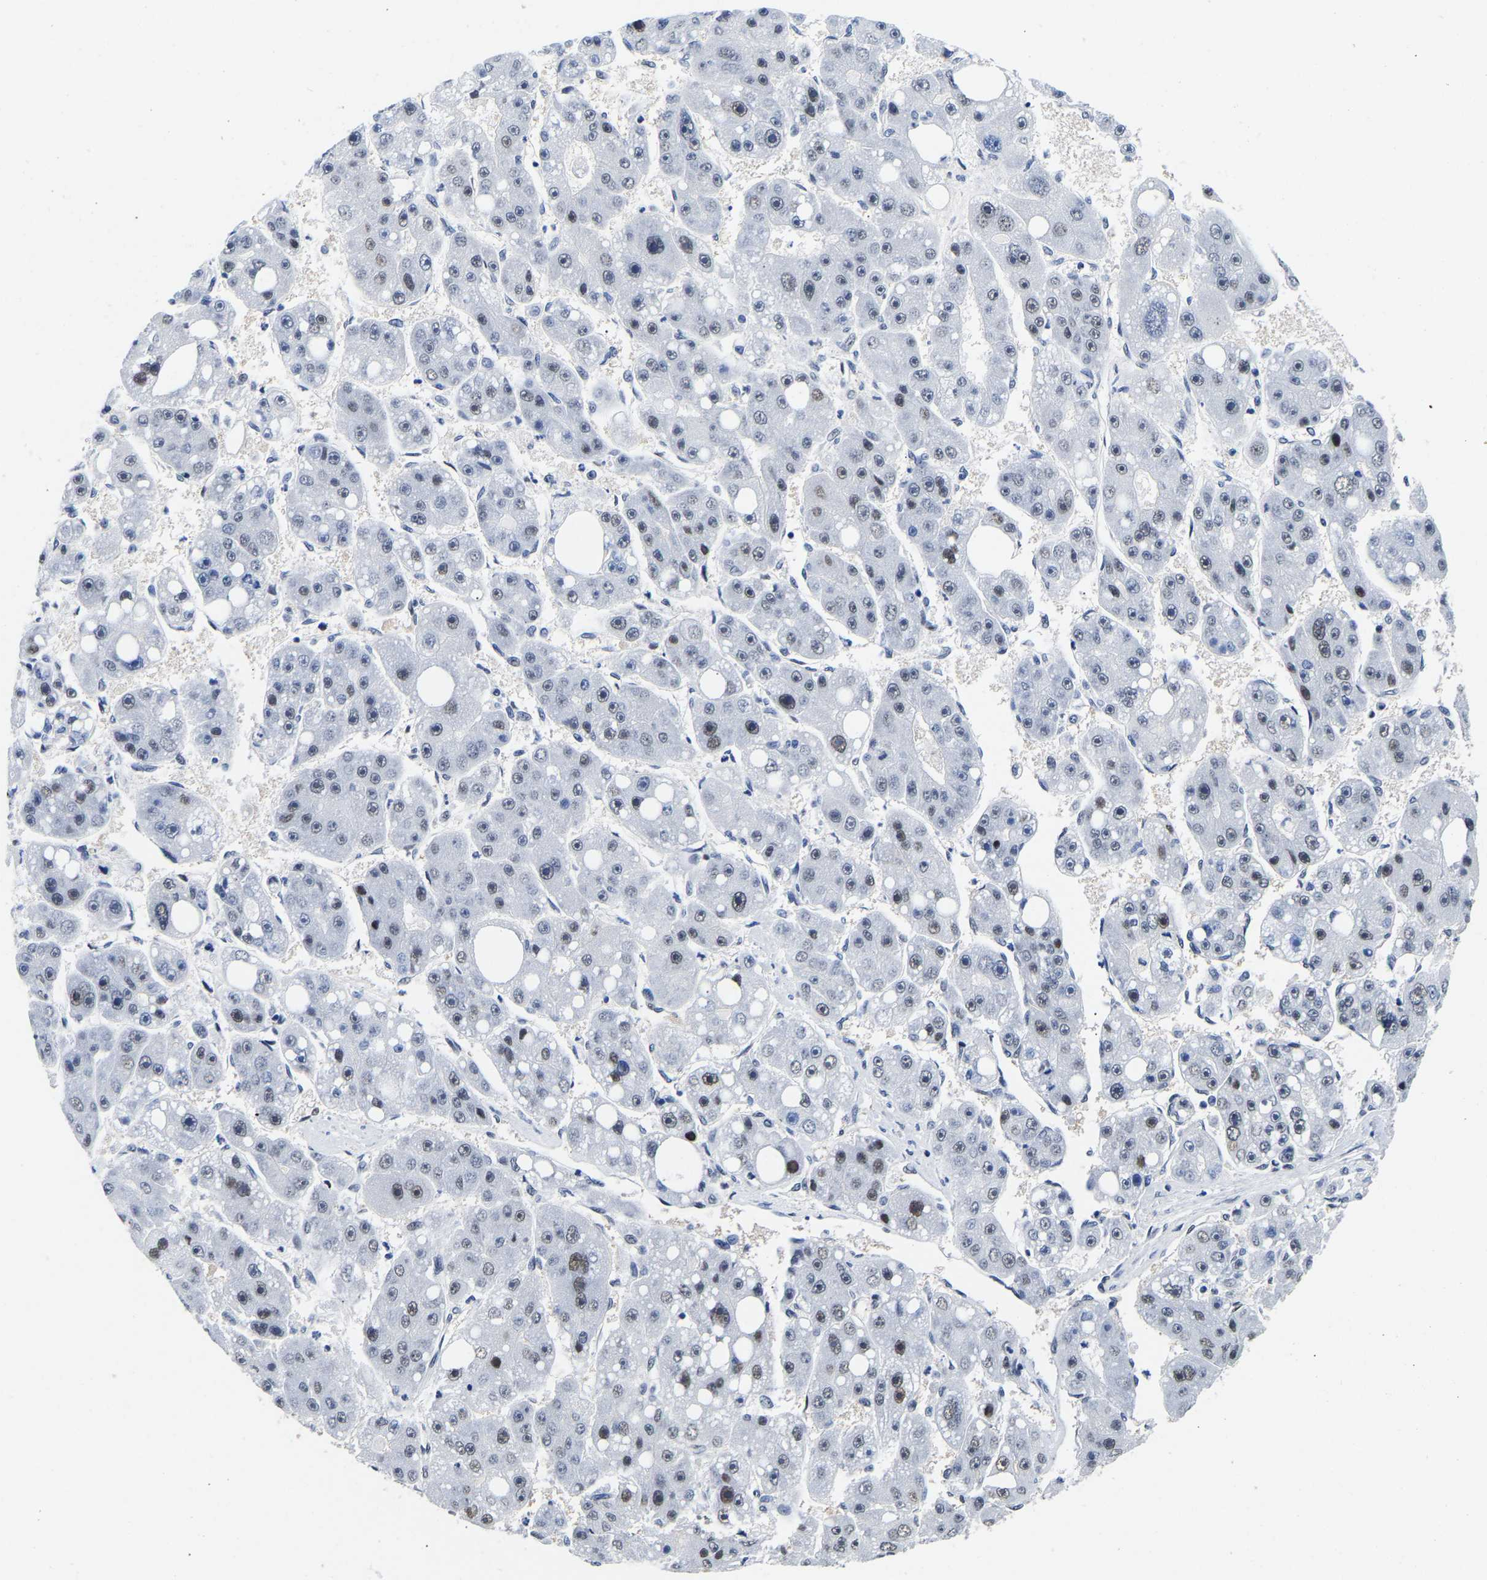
{"staining": {"intensity": "weak", "quantity": "<25%", "location": "nuclear"}, "tissue": "liver cancer", "cell_type": "Tumor cells", "image_type": "cancer", "snomed": [{"axis": "morphology", "description": "Carcinoma, Hepatocellular, NOS"}, {"axis": "topography", "description": "Liver"}], "caption": "High magnification brightfield microscopy of liver cancer (hepatocellular carcinoma) stained with DAB (brown) and counterstained with hematoxylin (blue): tumor cells show no significant expression. The staining is performed using DAB (3,3'-diaminobenzidine) brown chromogen with nuclei counter-stained in using hematoxylin.", "gene": "PTRHD1", "patient": {"sex": "female", "age": 61}}